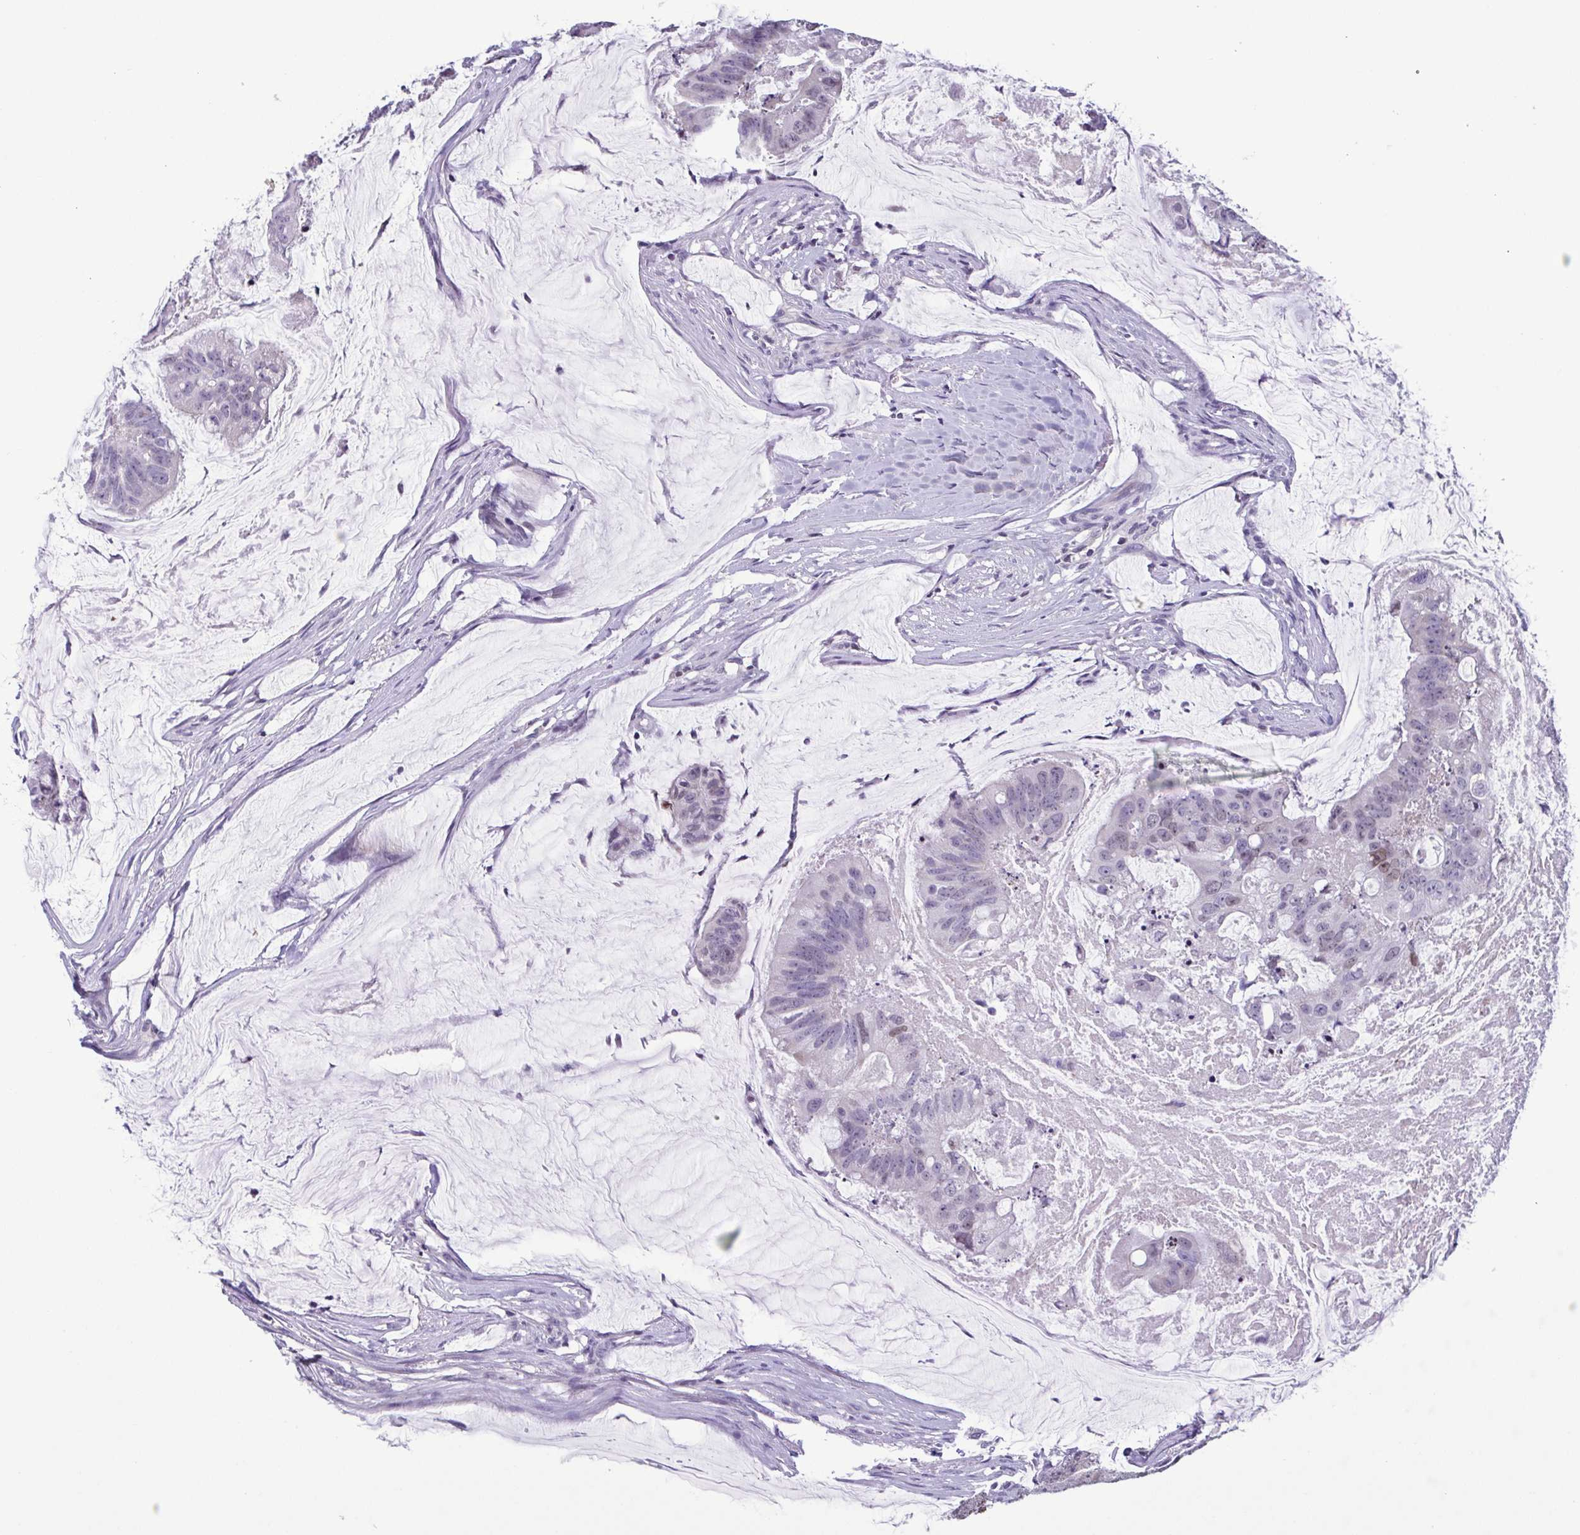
{"staining": {"intensity": "negative", "quantity": "none", "location": "none"}, "tissue": "colorectal cancer", "cell_type": "Tumor cells", "image_type": "cancer", "snomed": [{"axis": "morphology", "description": "Adenocarcinoma, NOS"}, {"axis": "topography", "description": "Colon"}], "caption": "There is no significant positivity in tumor cells of colorectal cancer. Brightfield microscopy of immunohistochemistry (IHC) stained with DAB (3,3'-diaminobenzidine) (brown) and hematoxylin (blue), captured at high magnification.", "gene": "IRF1", "patient": {"sex": "male", "age": 62}}